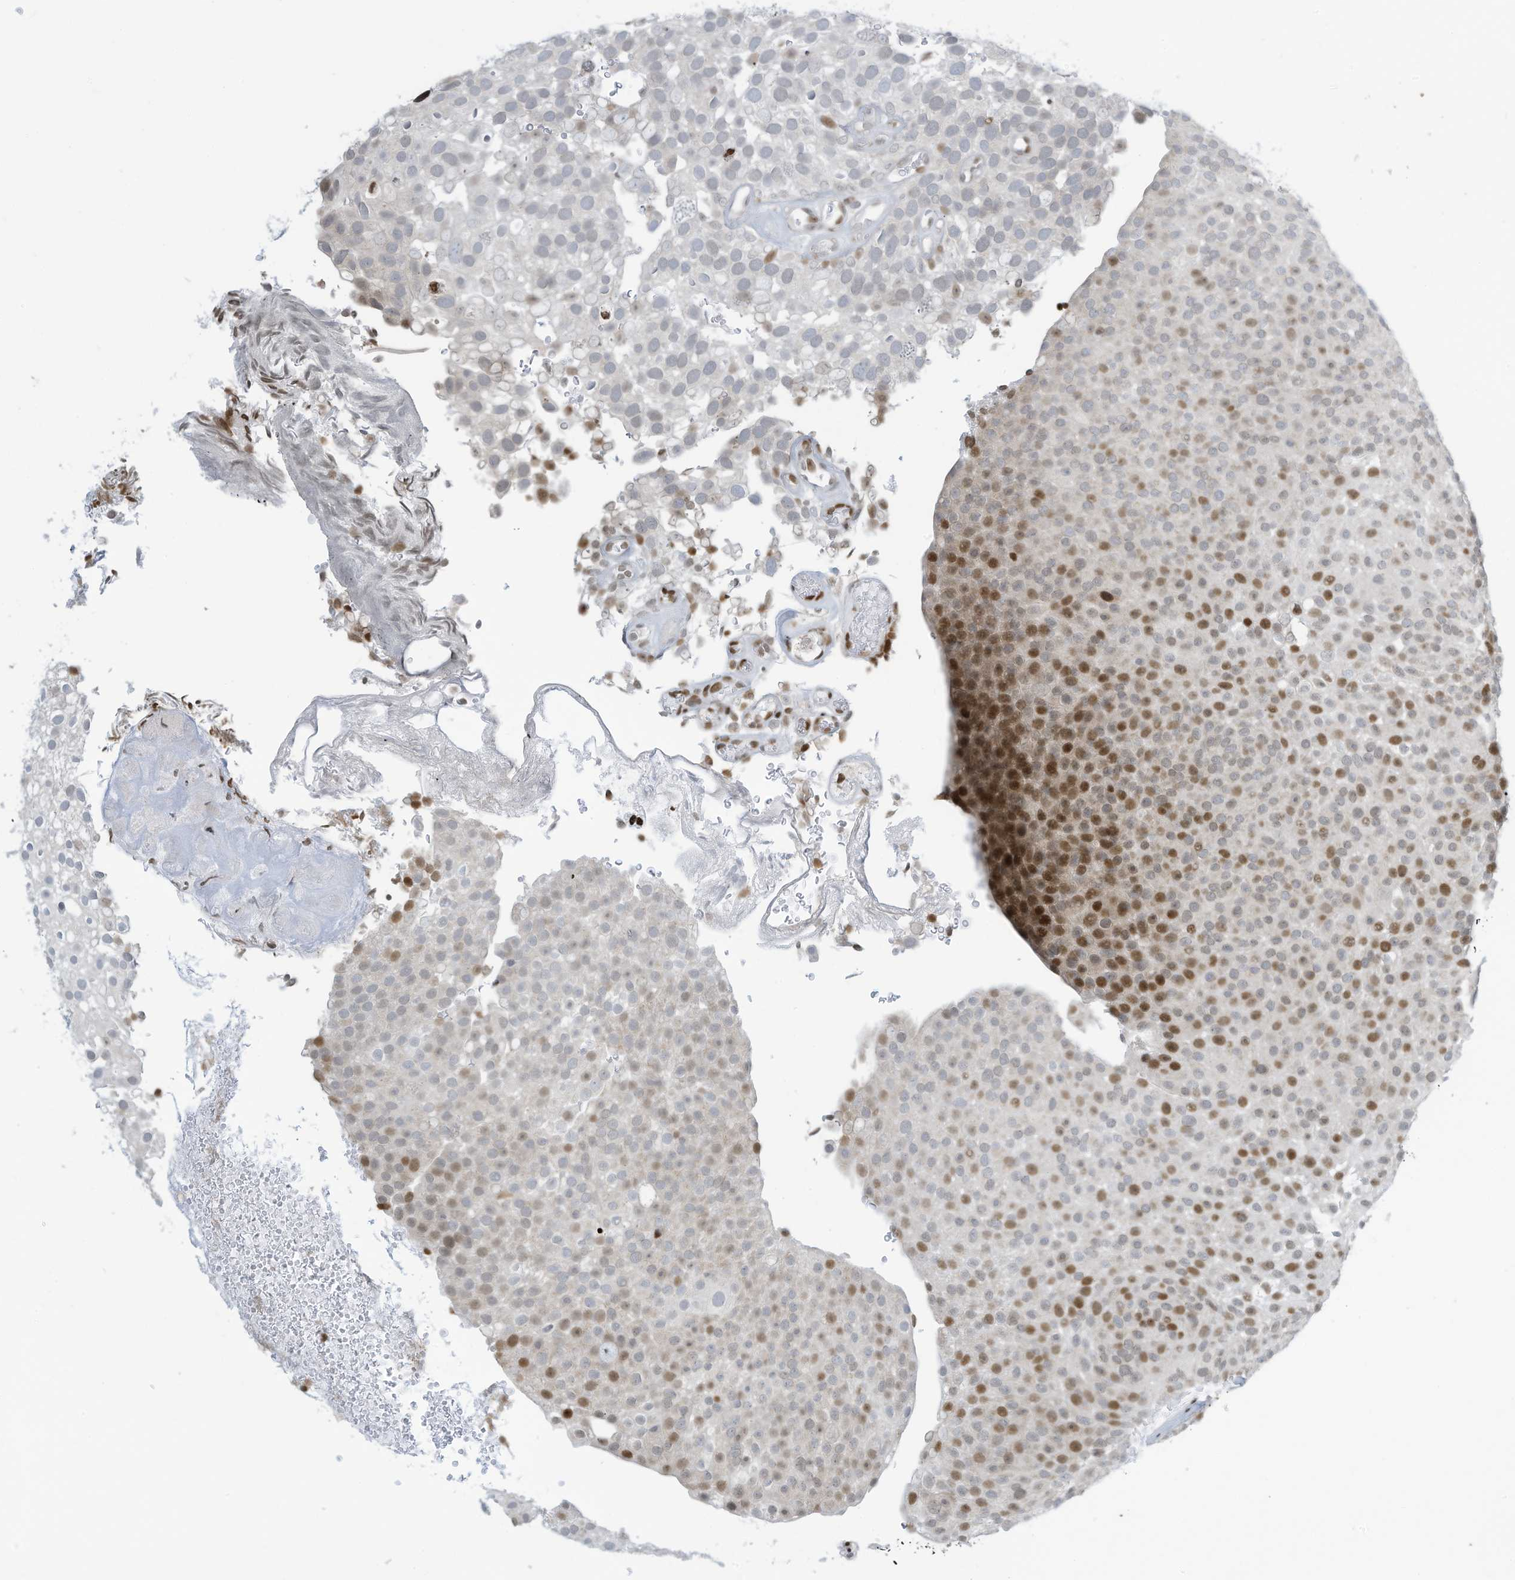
{"staining": {"intensity": "moderate", "quantity": "<25%", "location": "nuclear"}, "tissue": "urothelial cancer", "cell_type": "Tumor cells", "image_type": "cancer", "snomed": [{"axis": "morphology", "description": "Urothelial carcinoma, Low grade"}, {"axis": "topography", "description": "Urinary bladder"}], "caption": "Immunohistochemical staining of human urothelial cancer demonstrates low levels of moderate nuclear staining in about <25% of tumor cells.", "gene": "ADI1", "patient": {"sex": "male", "age": 78}}